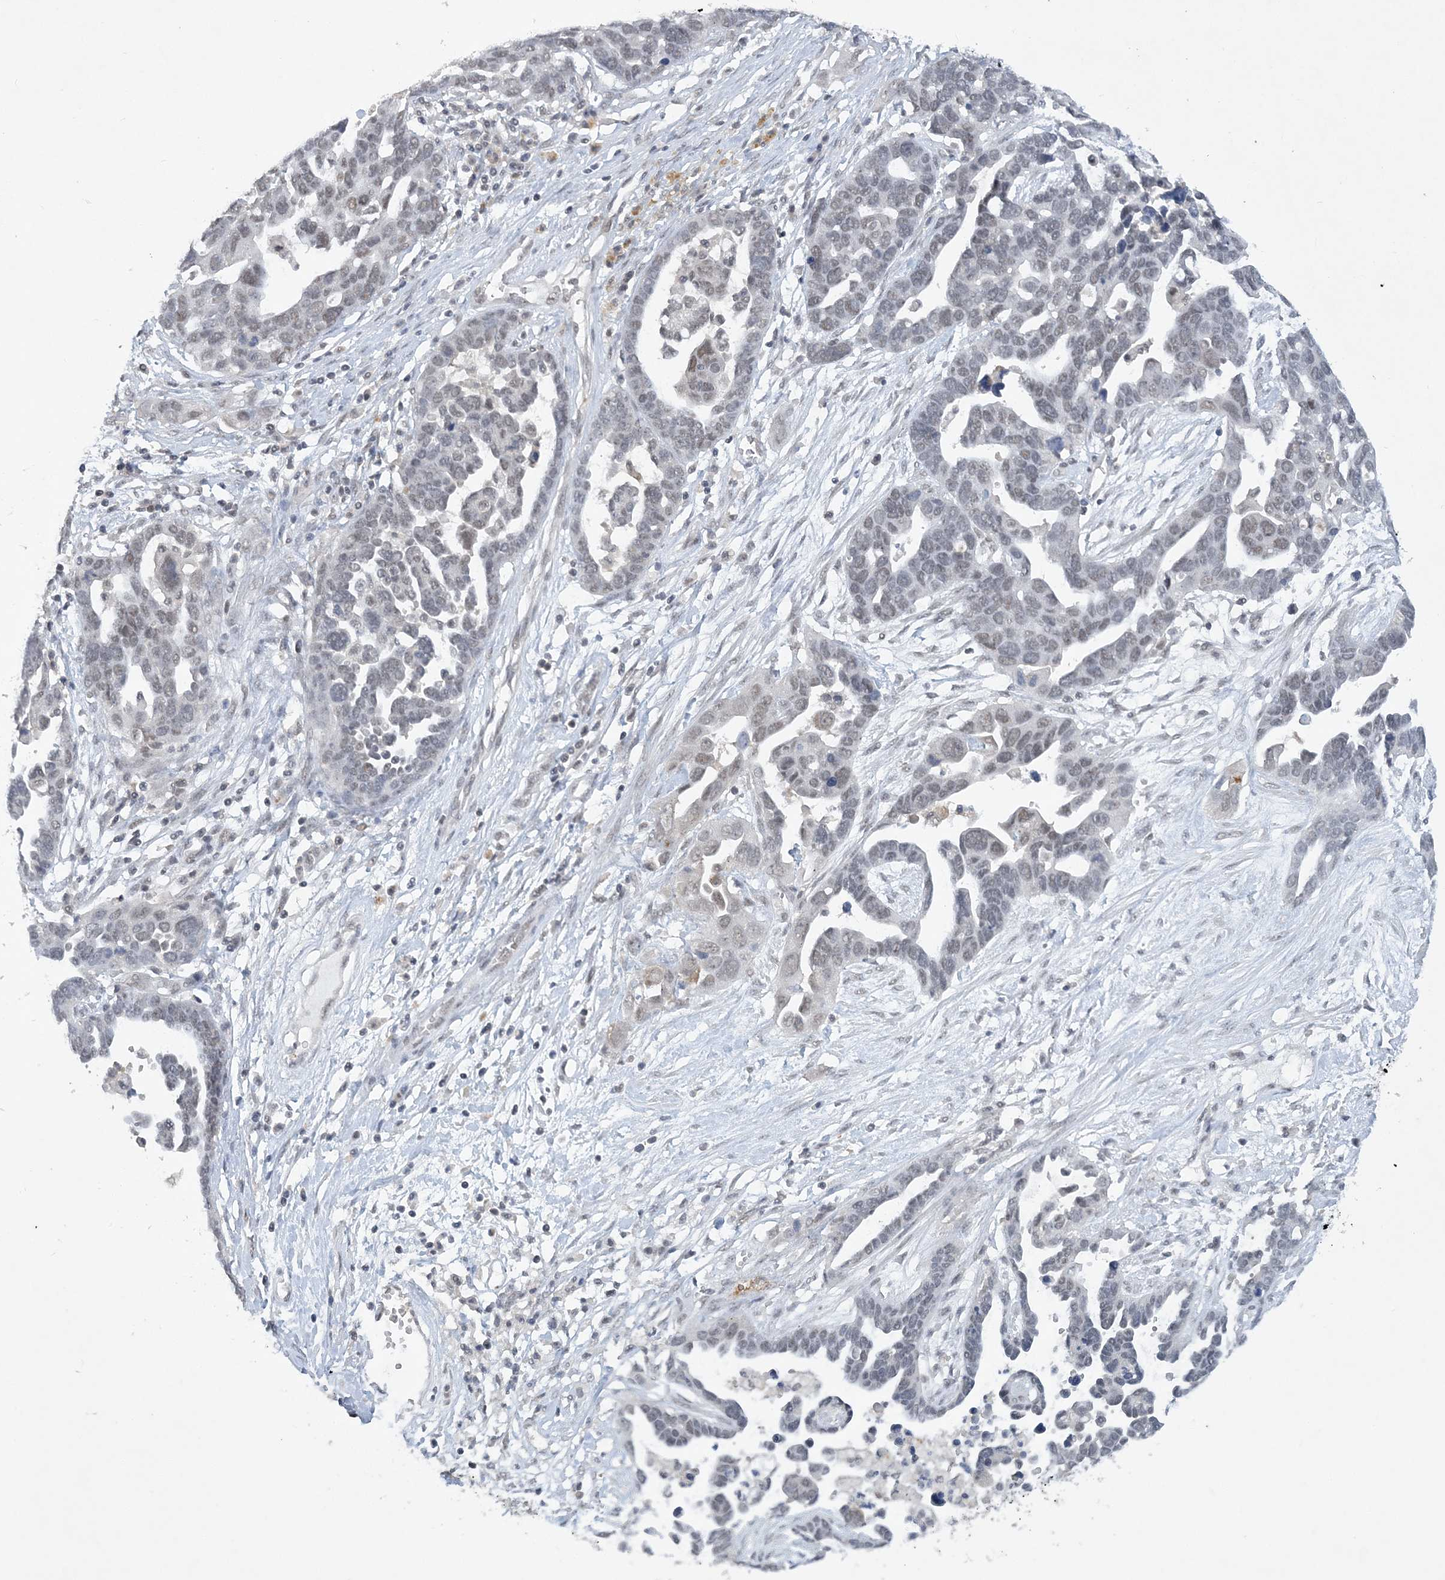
{"staining": {"intensity": "weak", "quantity": "25%-75%", "location": "nuclear"}, "tissue": "ovarian cancer", "cell_type": "Tumor cells", "image_type": "cancer", "snomed": [{"axis": "morphology", "description": "Cystadenocarcinoma, serous, NOS"}, {"axis": "topography", "description": "Ovary"}], "caption": "Ovarian cancer was stained to show a protein in brown. There is low levels of weak nuclear staining in about 25%-75% of tumor cells.", "gene": "KMT2D", "patient": {"sex": "female", "age": 54}}